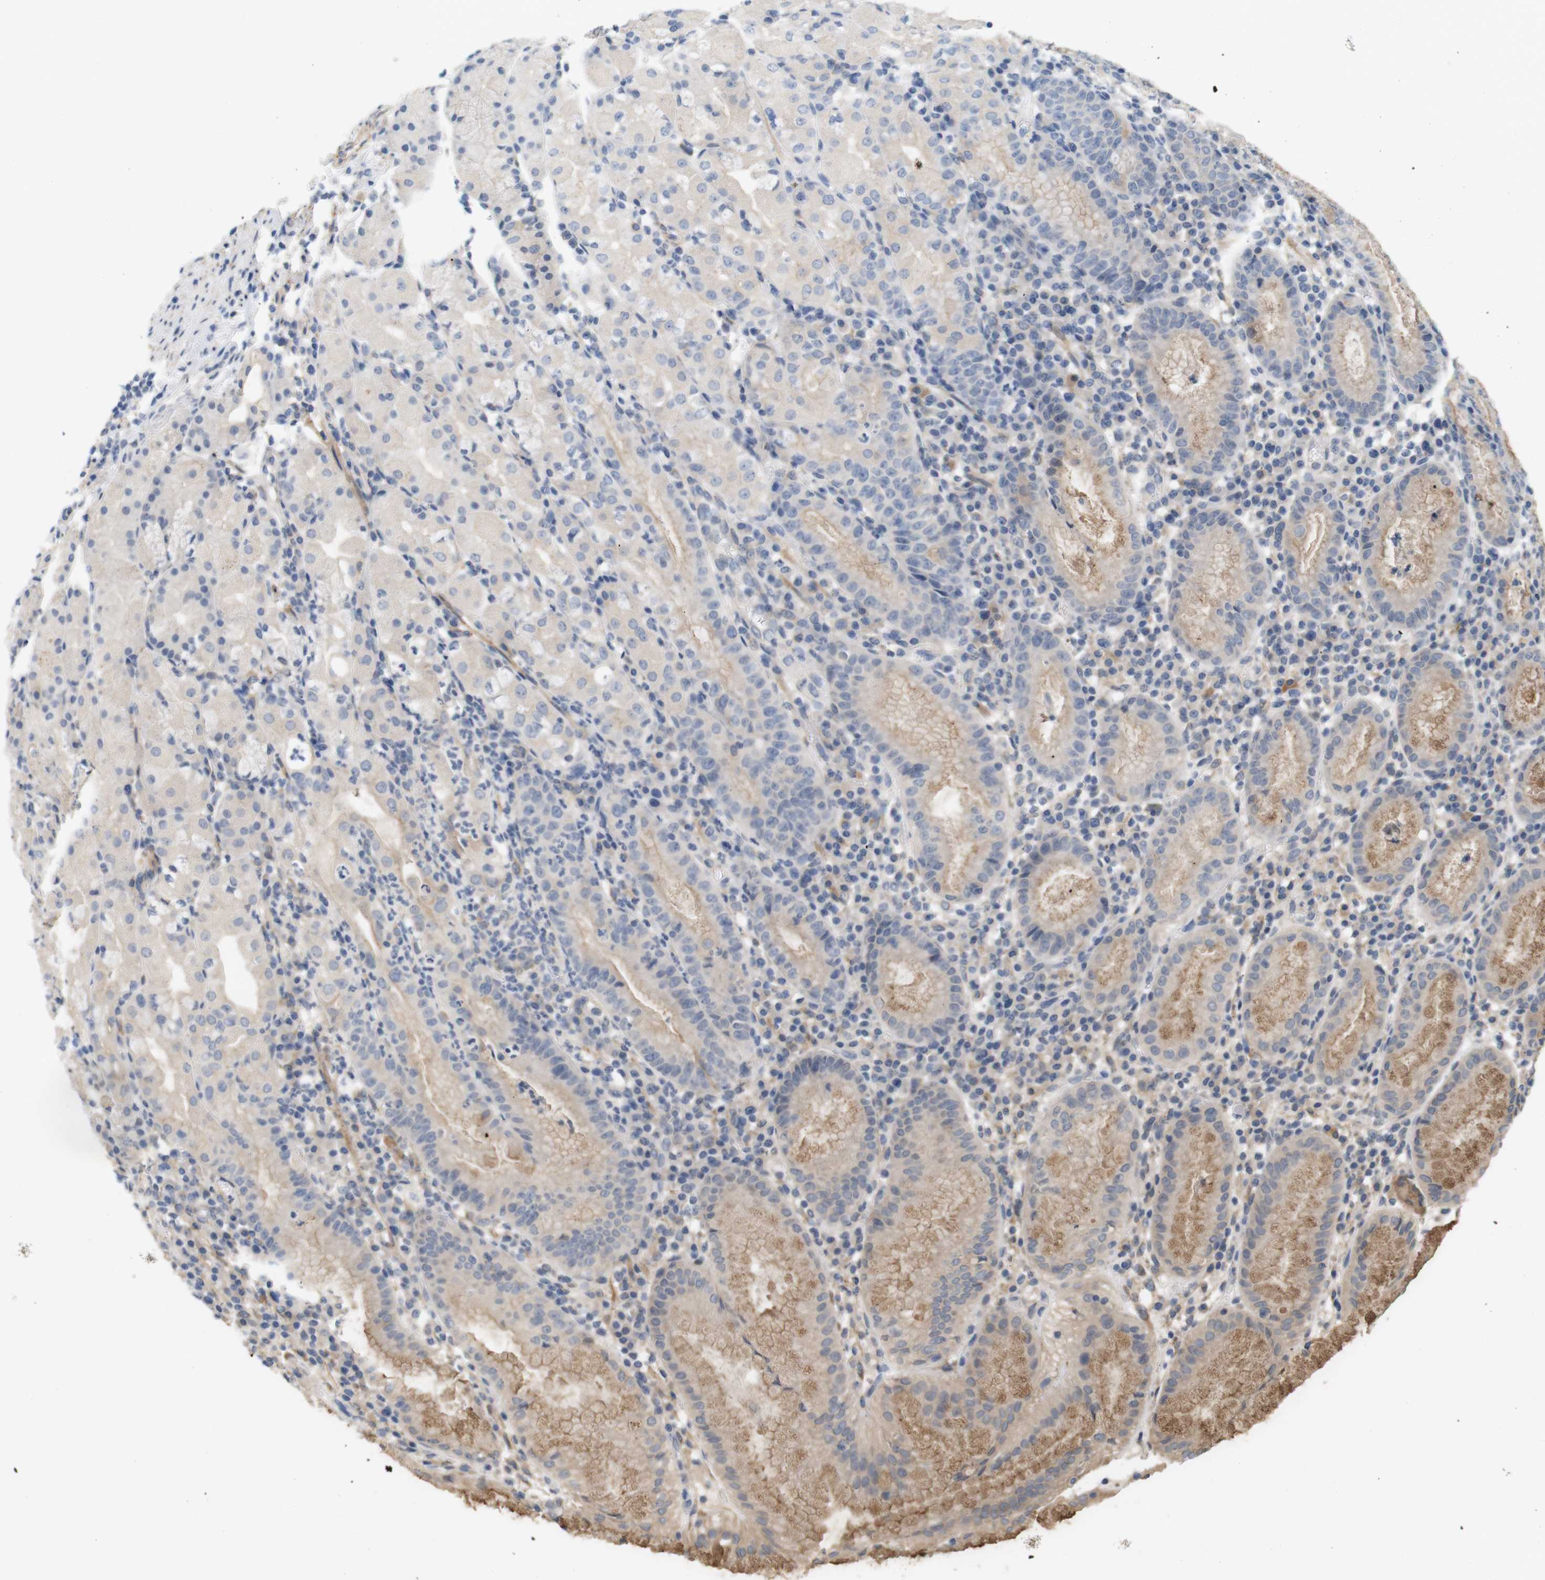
{"staining": {"intensity": "moderate", "quantity": "25%-75%", "location": "cytoplasmic/membranous"}, "tissue": "stomach", "cell_type": "Glandular cells", "image_type": "normal", "snomed": [{"axis": "morphology", "description": "Normal tissue, NOS"}, {"axis": "topography", "description": "Stomach"}, {"axis": "topography", "description": "Stomach, lower"}], "caption": "About 25%-75% of glandular cells in benign human stomach exhibit moderate cytoplasmic/membranous protein positivity as visualized by brown immunohistochemical staining.", "gene": "ITPR1", "patient": {"sex": "female", "age": 75}}